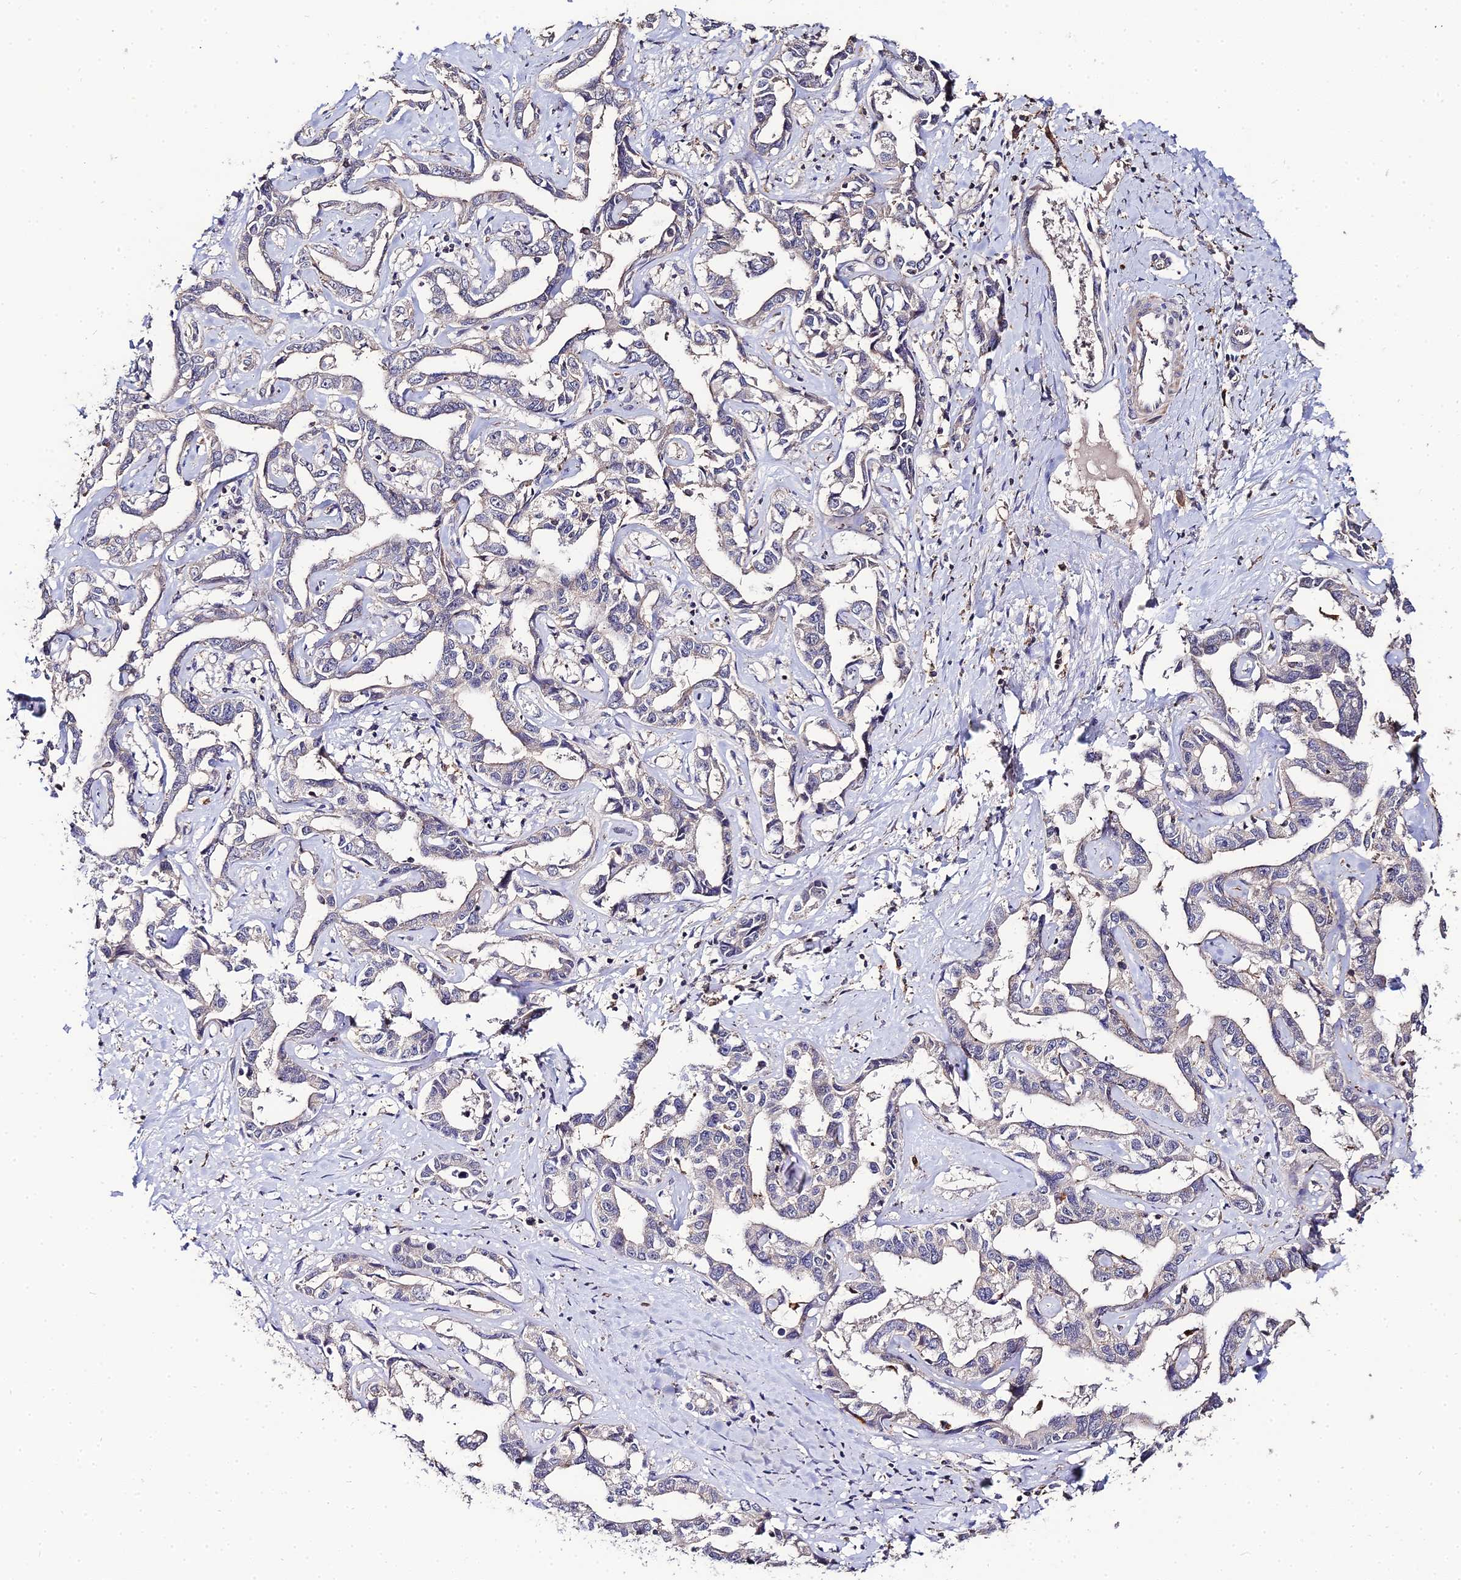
{"staining": {"intensity": "weak", "quantity": "<25%", "location": "nuclear"}, "tissue": "liver cancer", "cell_type": "Tumor cells", "image_type": "cancer", "snomed": [{"axis": "morphology", "description": "Cholangiocarcinoma"}, {"axis": "topography", "description": "Liver"}], "caption": "Immunohistochemistry (IHC) photomicrograph of neoplastic tissue: human liver cholangiocarcinoma stained with DAB exhibits no significant protein expression in tumor cells. (DAB (3,3'-diaminobenzidine) IHC with hematoxylin counter stain).", "gene": "LSM5", "patient": {"sex": "male", "age": 59}}